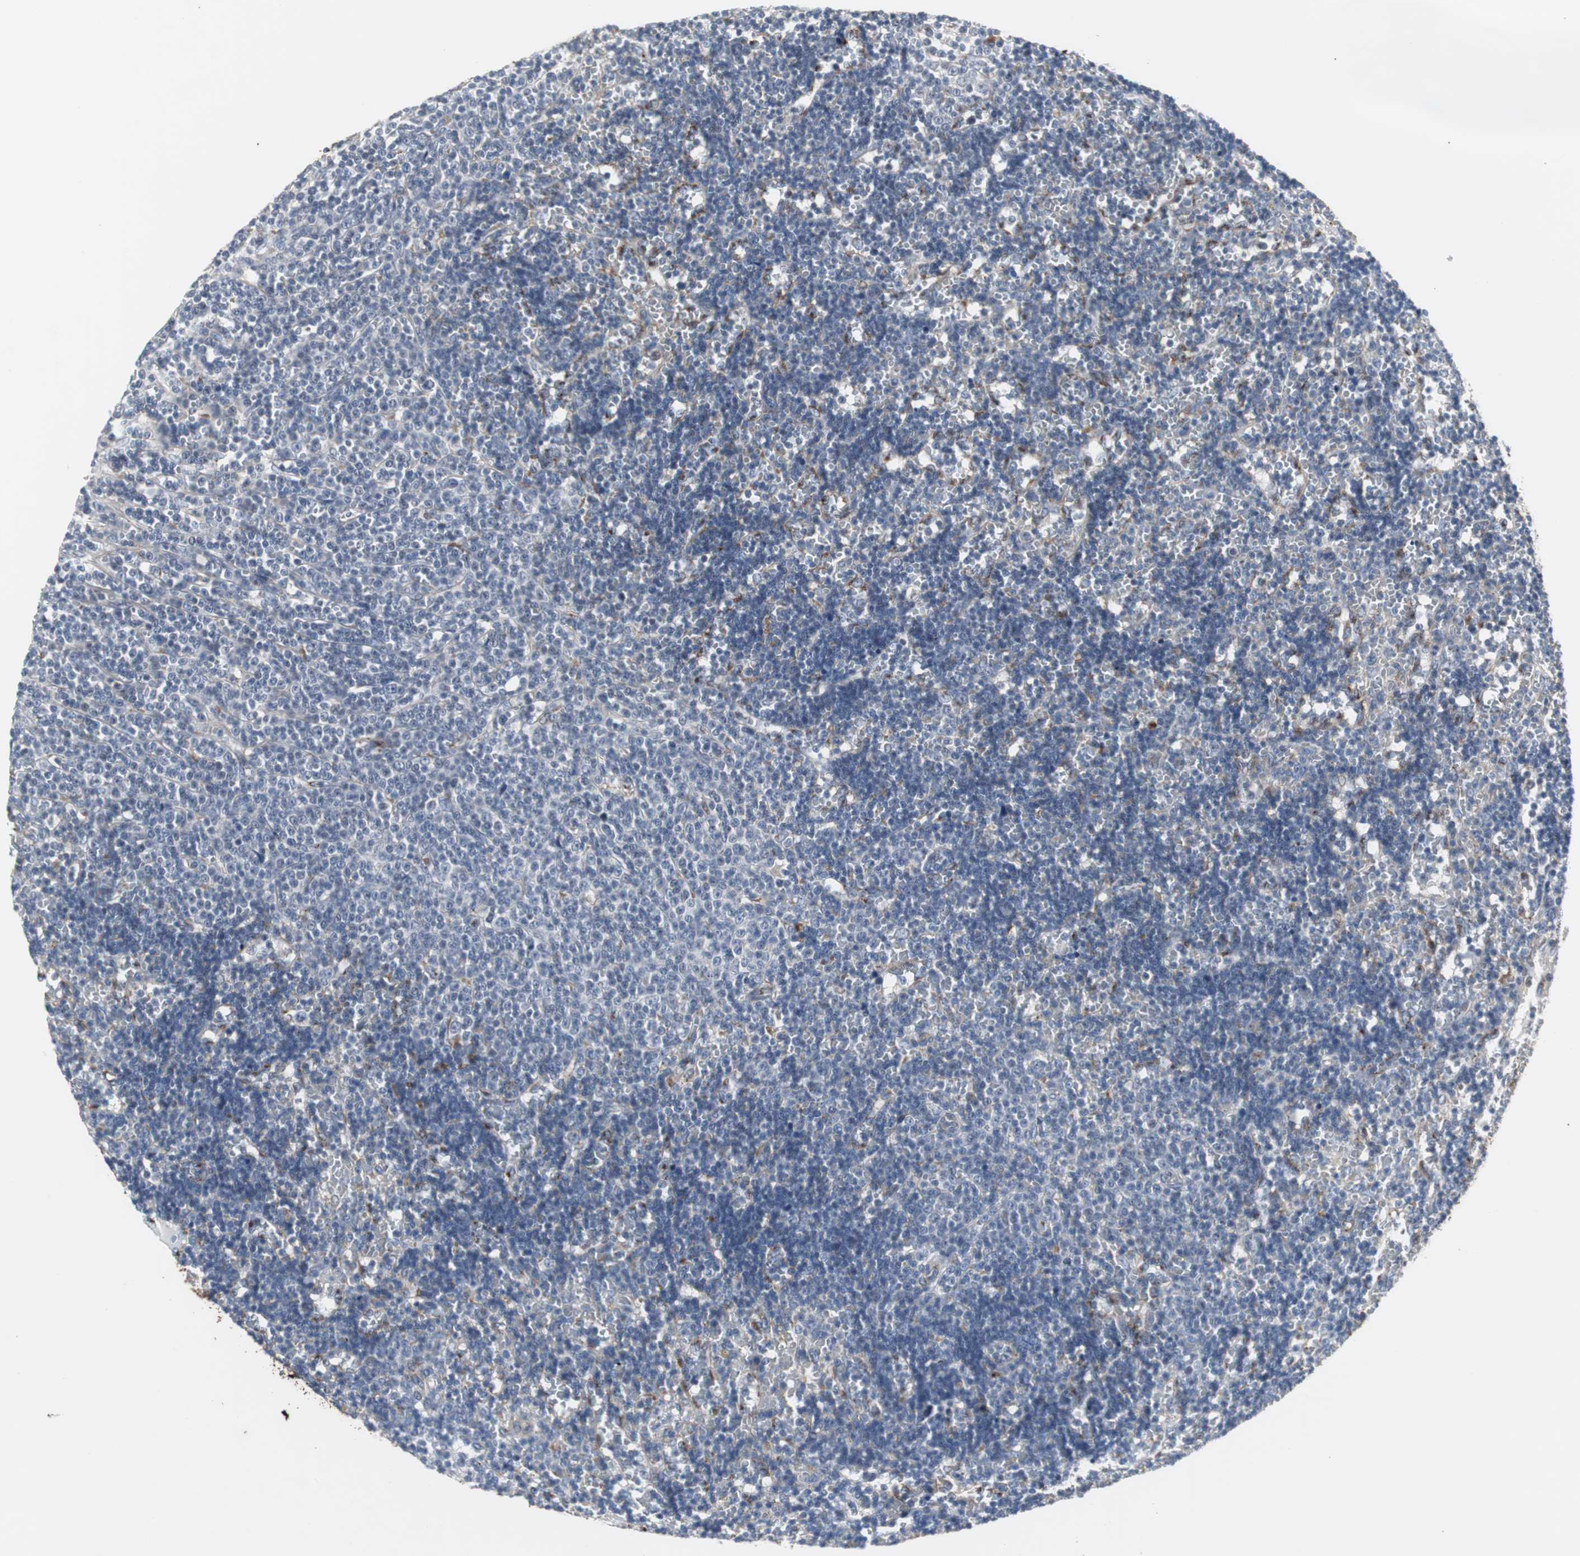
{"staining": {"intensity": "negative", "quantity": "none", "location": "none"}, "tissue": "lymphoma", "cell_type": "Tumor cells", "image_type": "cancer", "snomed": [{"axis": "morphology", "description": "Malignant lymphoma, non-Hodgkin's type, Low grade"}, {"axis": "topography", "description": "Spleen"}], "caption": "Immunohistochemistry of human malignant lymphoma, non-Hodgkin's type (low-grade) reveals no staining in tumor cells.", "gene": "GBA1", "patient": {"sex": "male", "age": 60}}